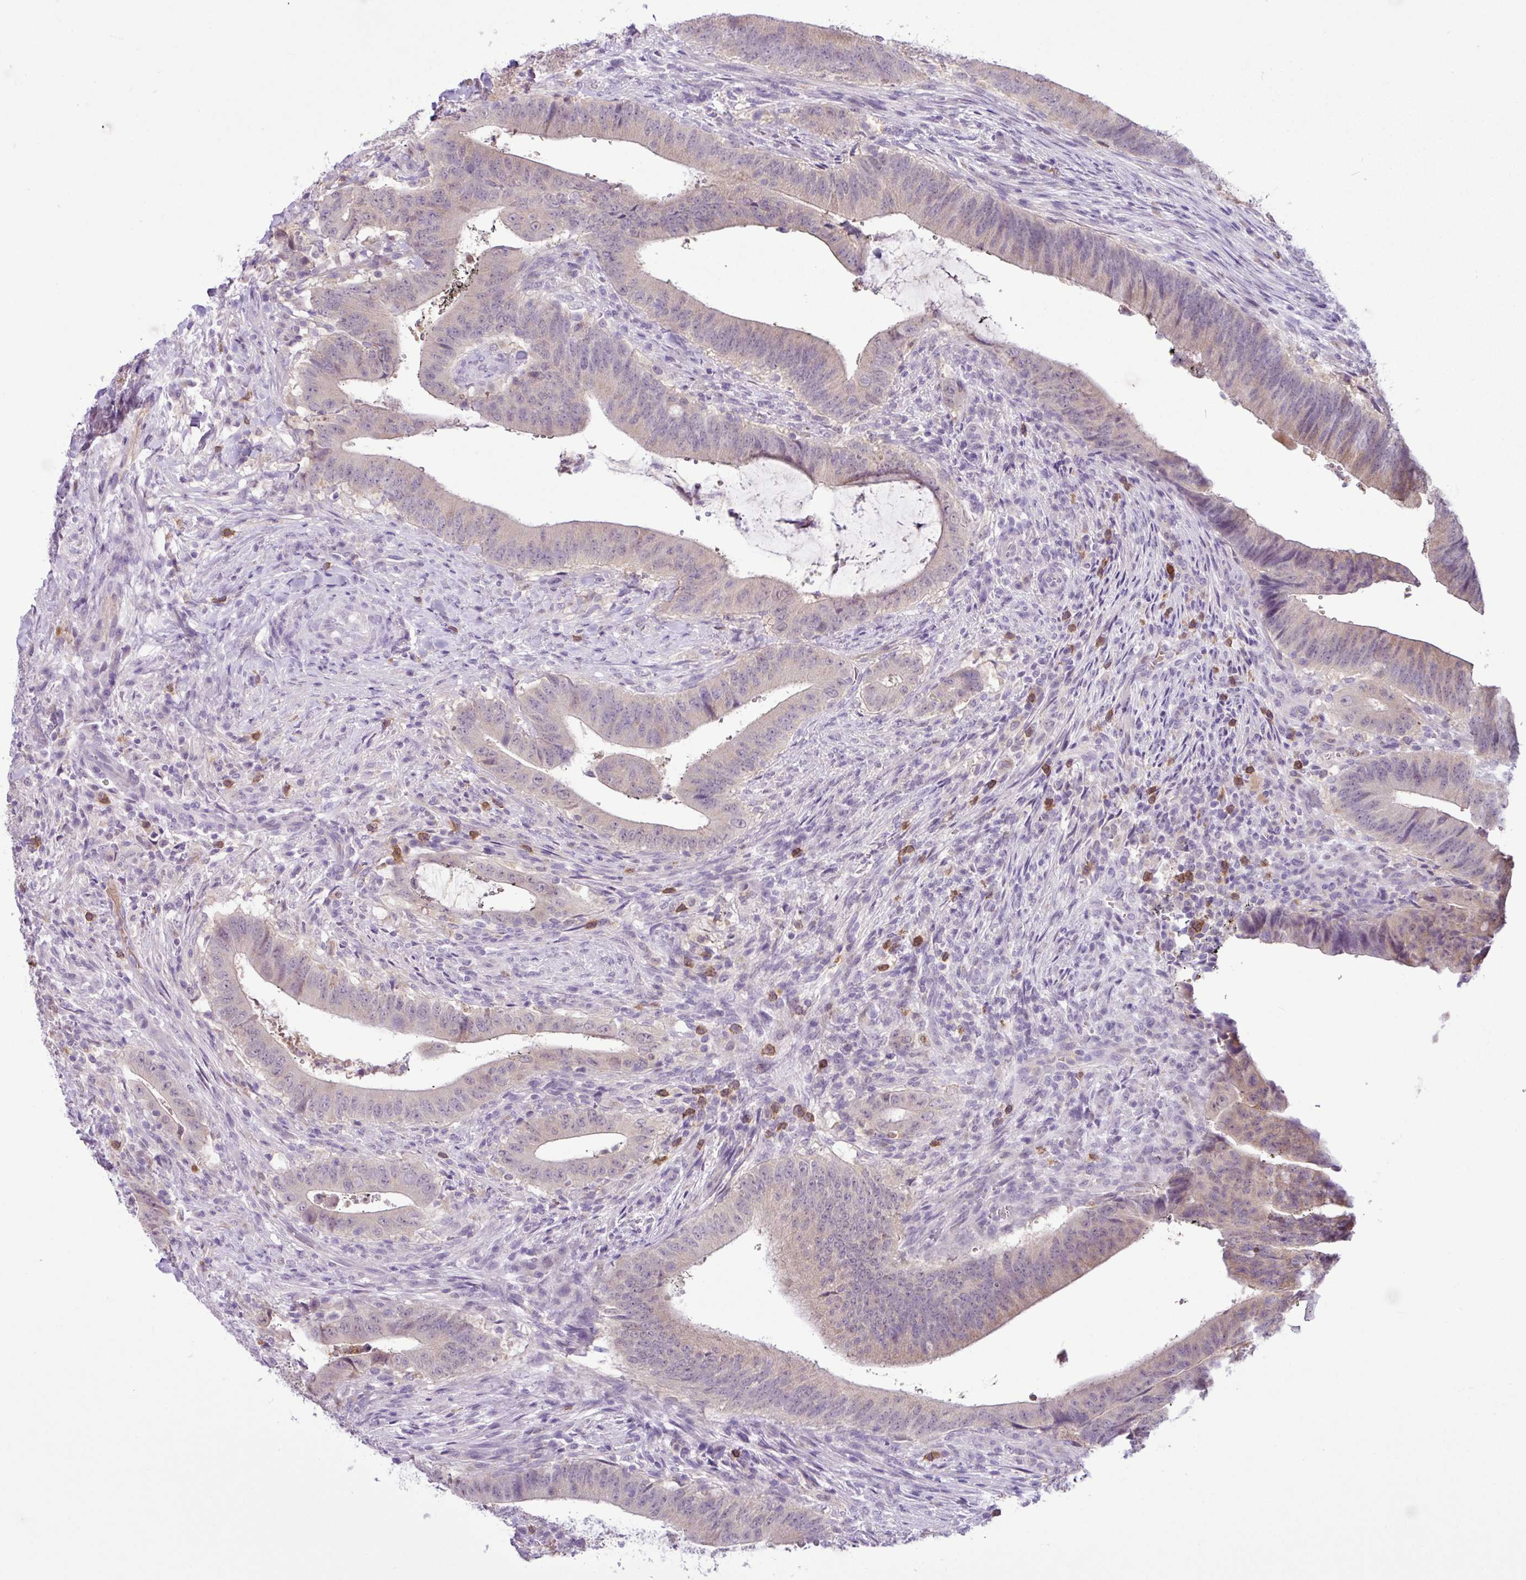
{"staining": {"intensity": "weak", "quantity": "<25%", "location": "cytoplasmic/membranous"}, "tissue": "colorectal cancer", "cell_type": "Tumor cells", "image_type": "cancer", "snomed": [{"axis": "morphology", "description": "Adenocarcinoma, NOS"}, {"axis": "topography", "description": "Colon"}], "caption": "Colorectal cancer was stained to show a protein in brown. There is no significant expression in tumor cells. Nuclei are stained in blue.", "gene": "TONSL", "patient": {"sex": "female", "age": 43}}